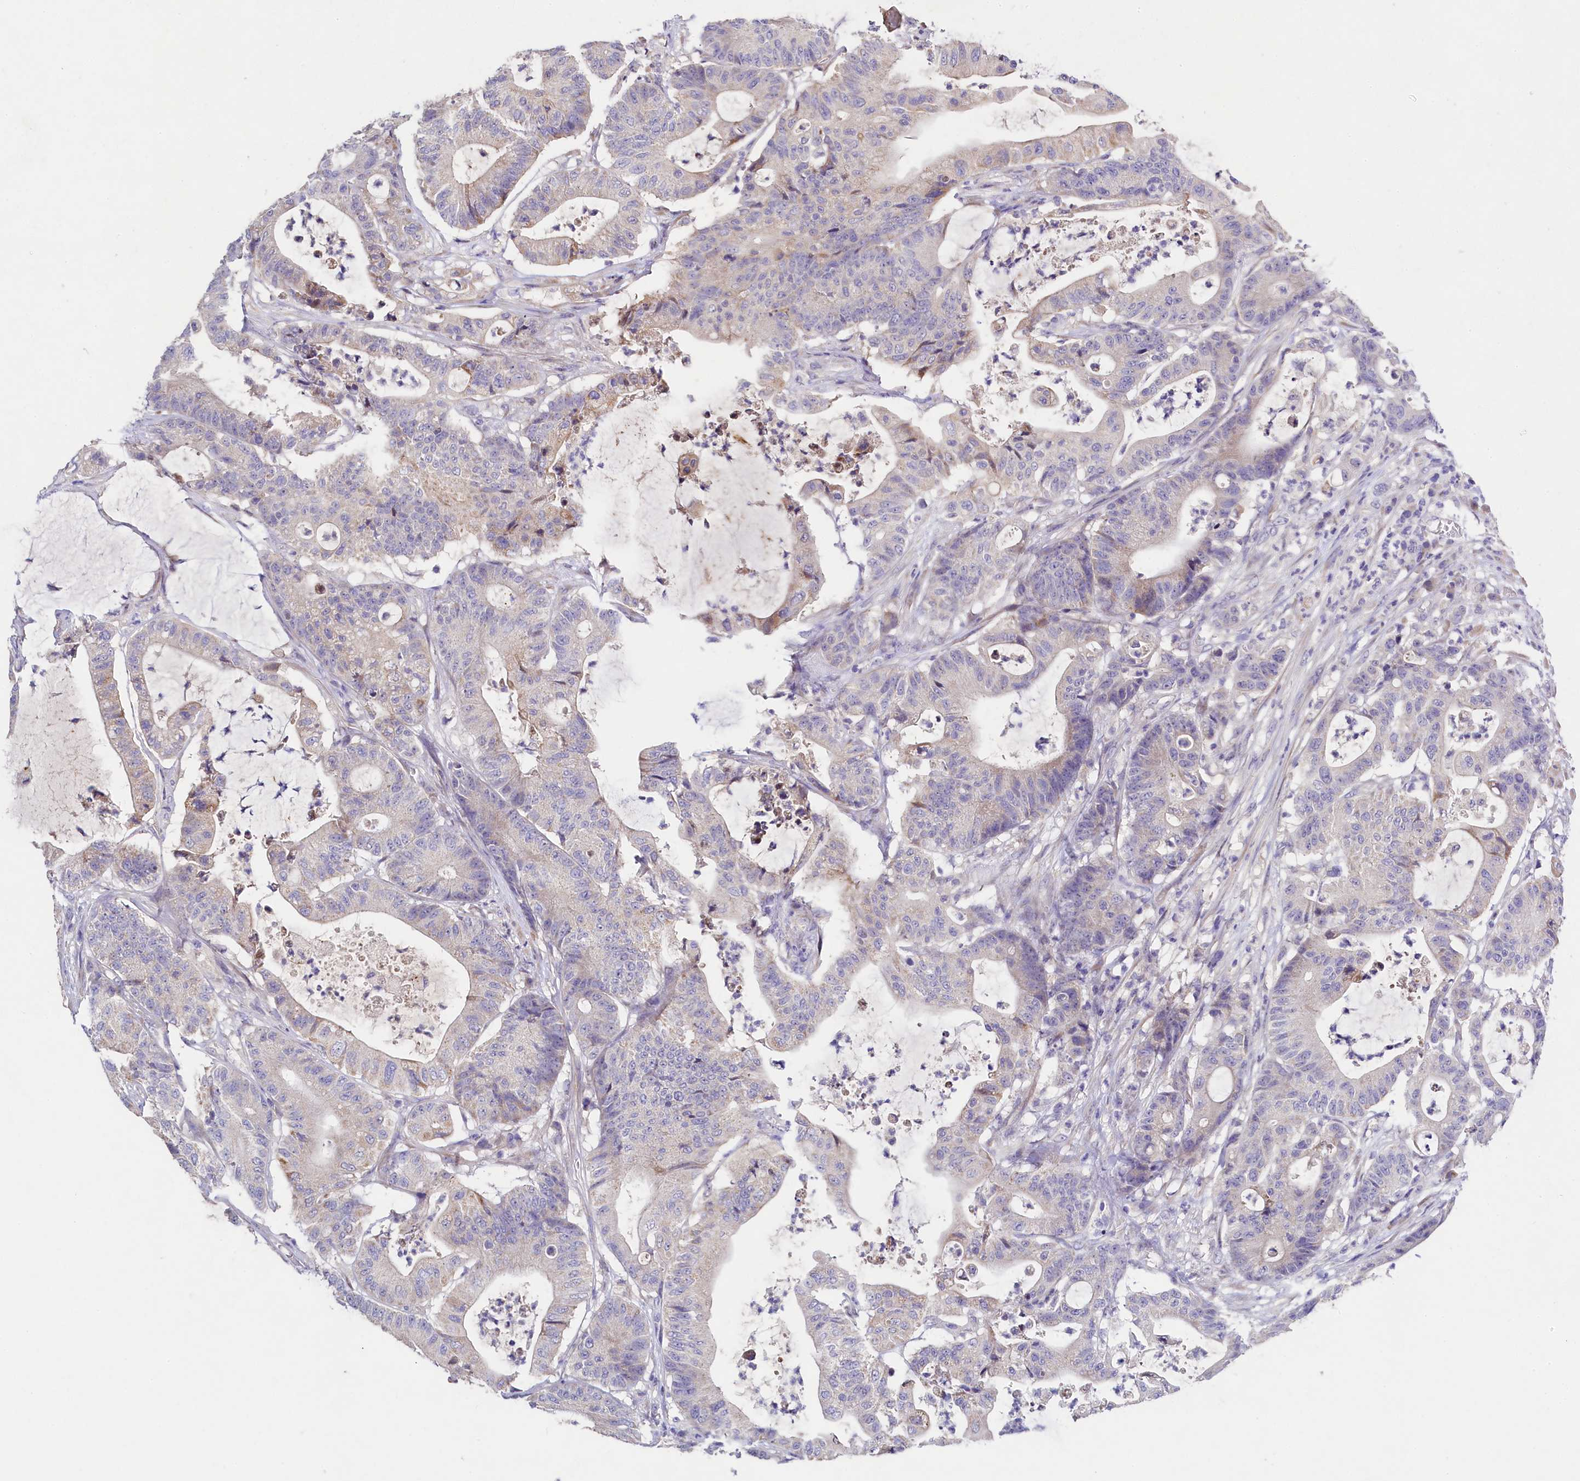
{"staining": {"intensity": "negative", "quantity": "none", "location": "none"}, "tissue": "colorectal cancer", "cell_type": "Tumor cells", "image_type": "cancer", "snomed": [{"axis": "morphology", "description": "Adenocarcinoma, NOS"}, {"axis": "topography", "description": "Colon"}], "caption": "A high-resolution image shows immunohistochemistry staining of colorectal cancer, which reveals no significant staining in tumor cells.", "gene": "FXYD6", "patient": {"sex": "female", "age": 84}}